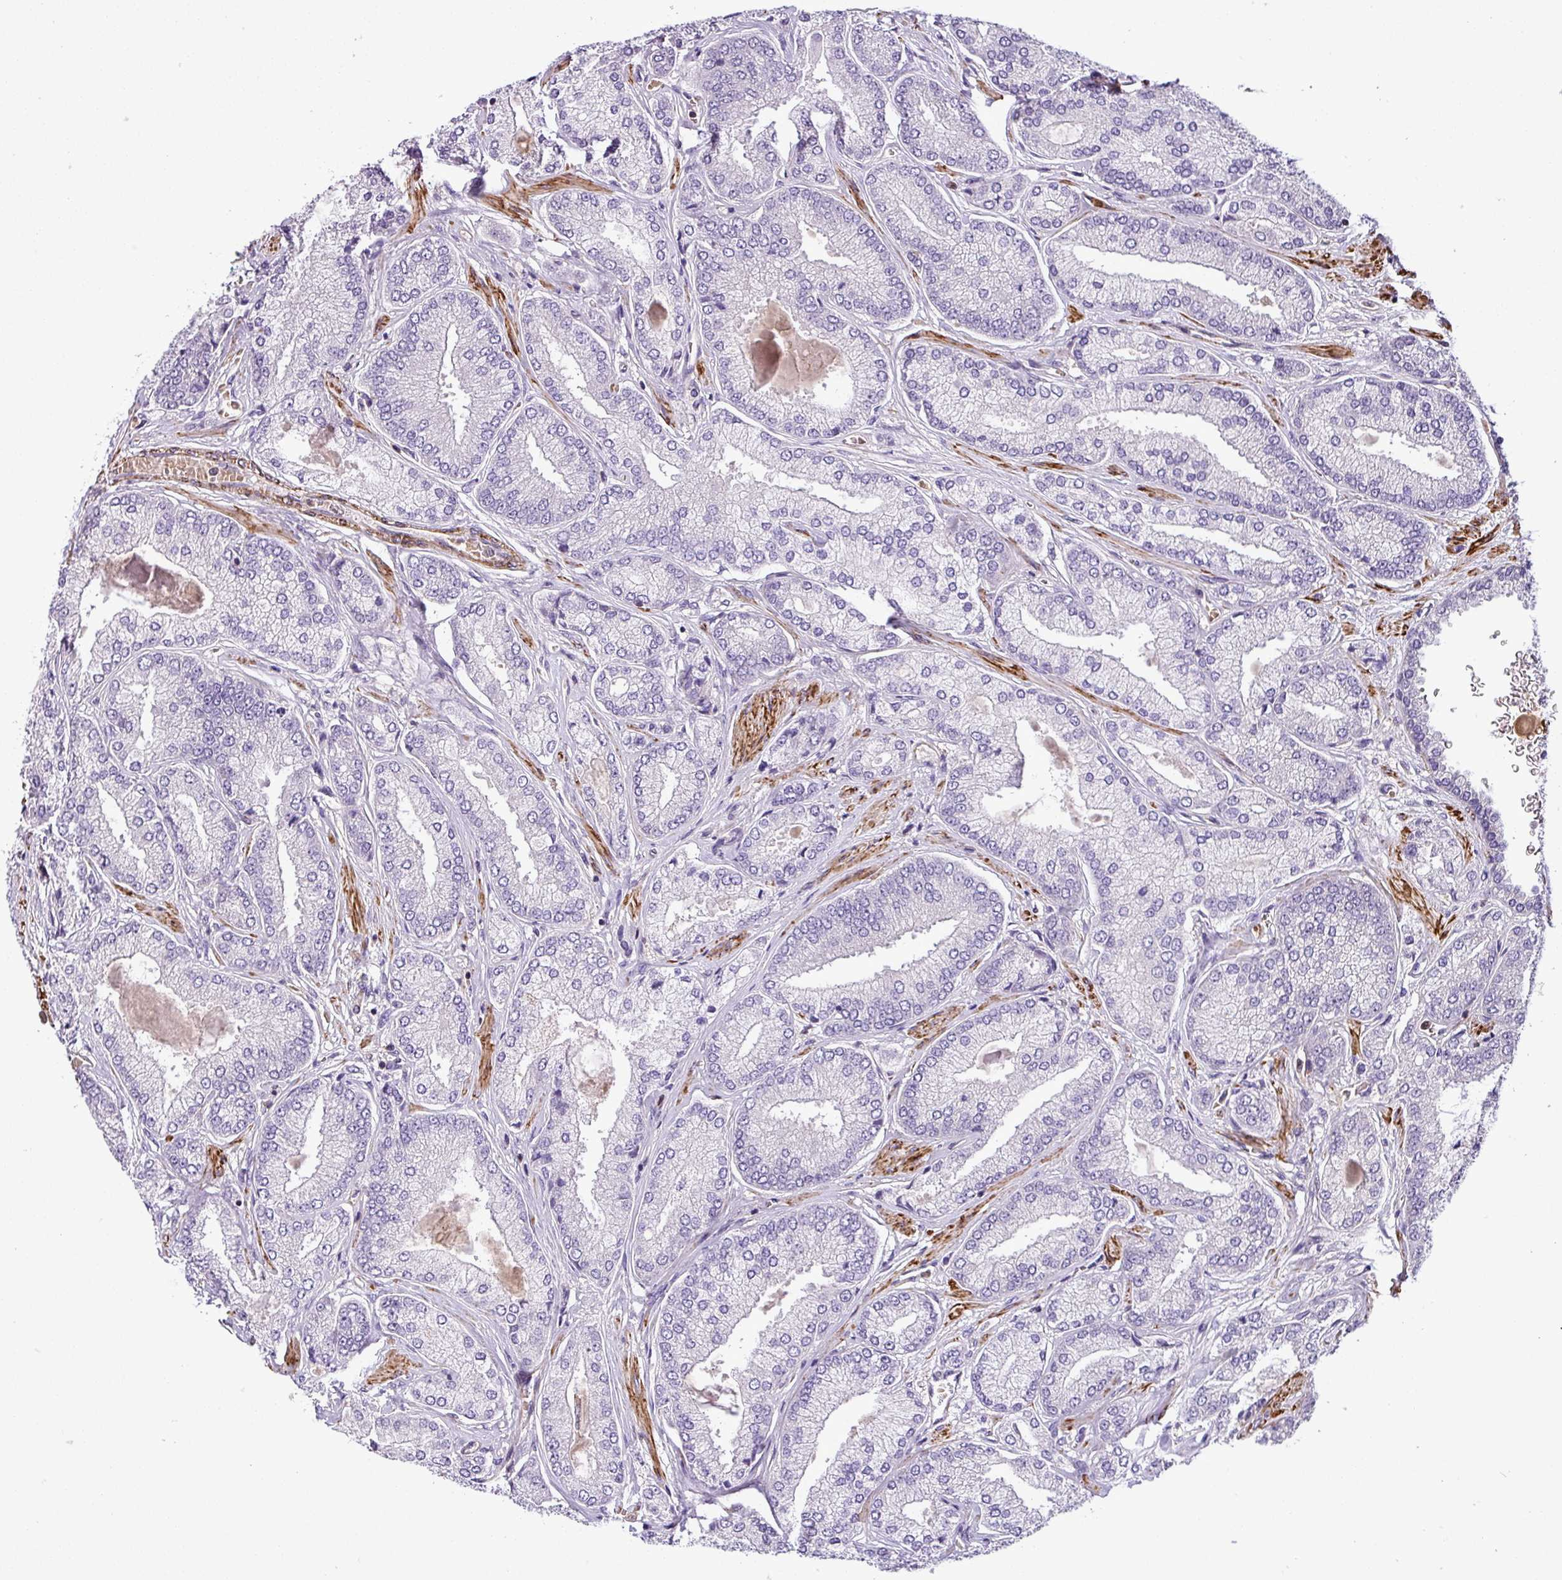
{"staining": {"intensity": "negative", "quantity": "none", "location": "none"}, "tissue": "prostate cancer", "cell_type": "Tumor cells", "image_type": "cancer", "snomed": [{"axis": "morphology", "description": "Adenocarcinoma, High grade"}, {"axis": "topography", "description": "Prostate"}], "caption": "Tumor cells are negative for brown protein staining in prostate cancer.", "gene": "NBEAL2", "patient": {"sex": "male", "age": 68}}